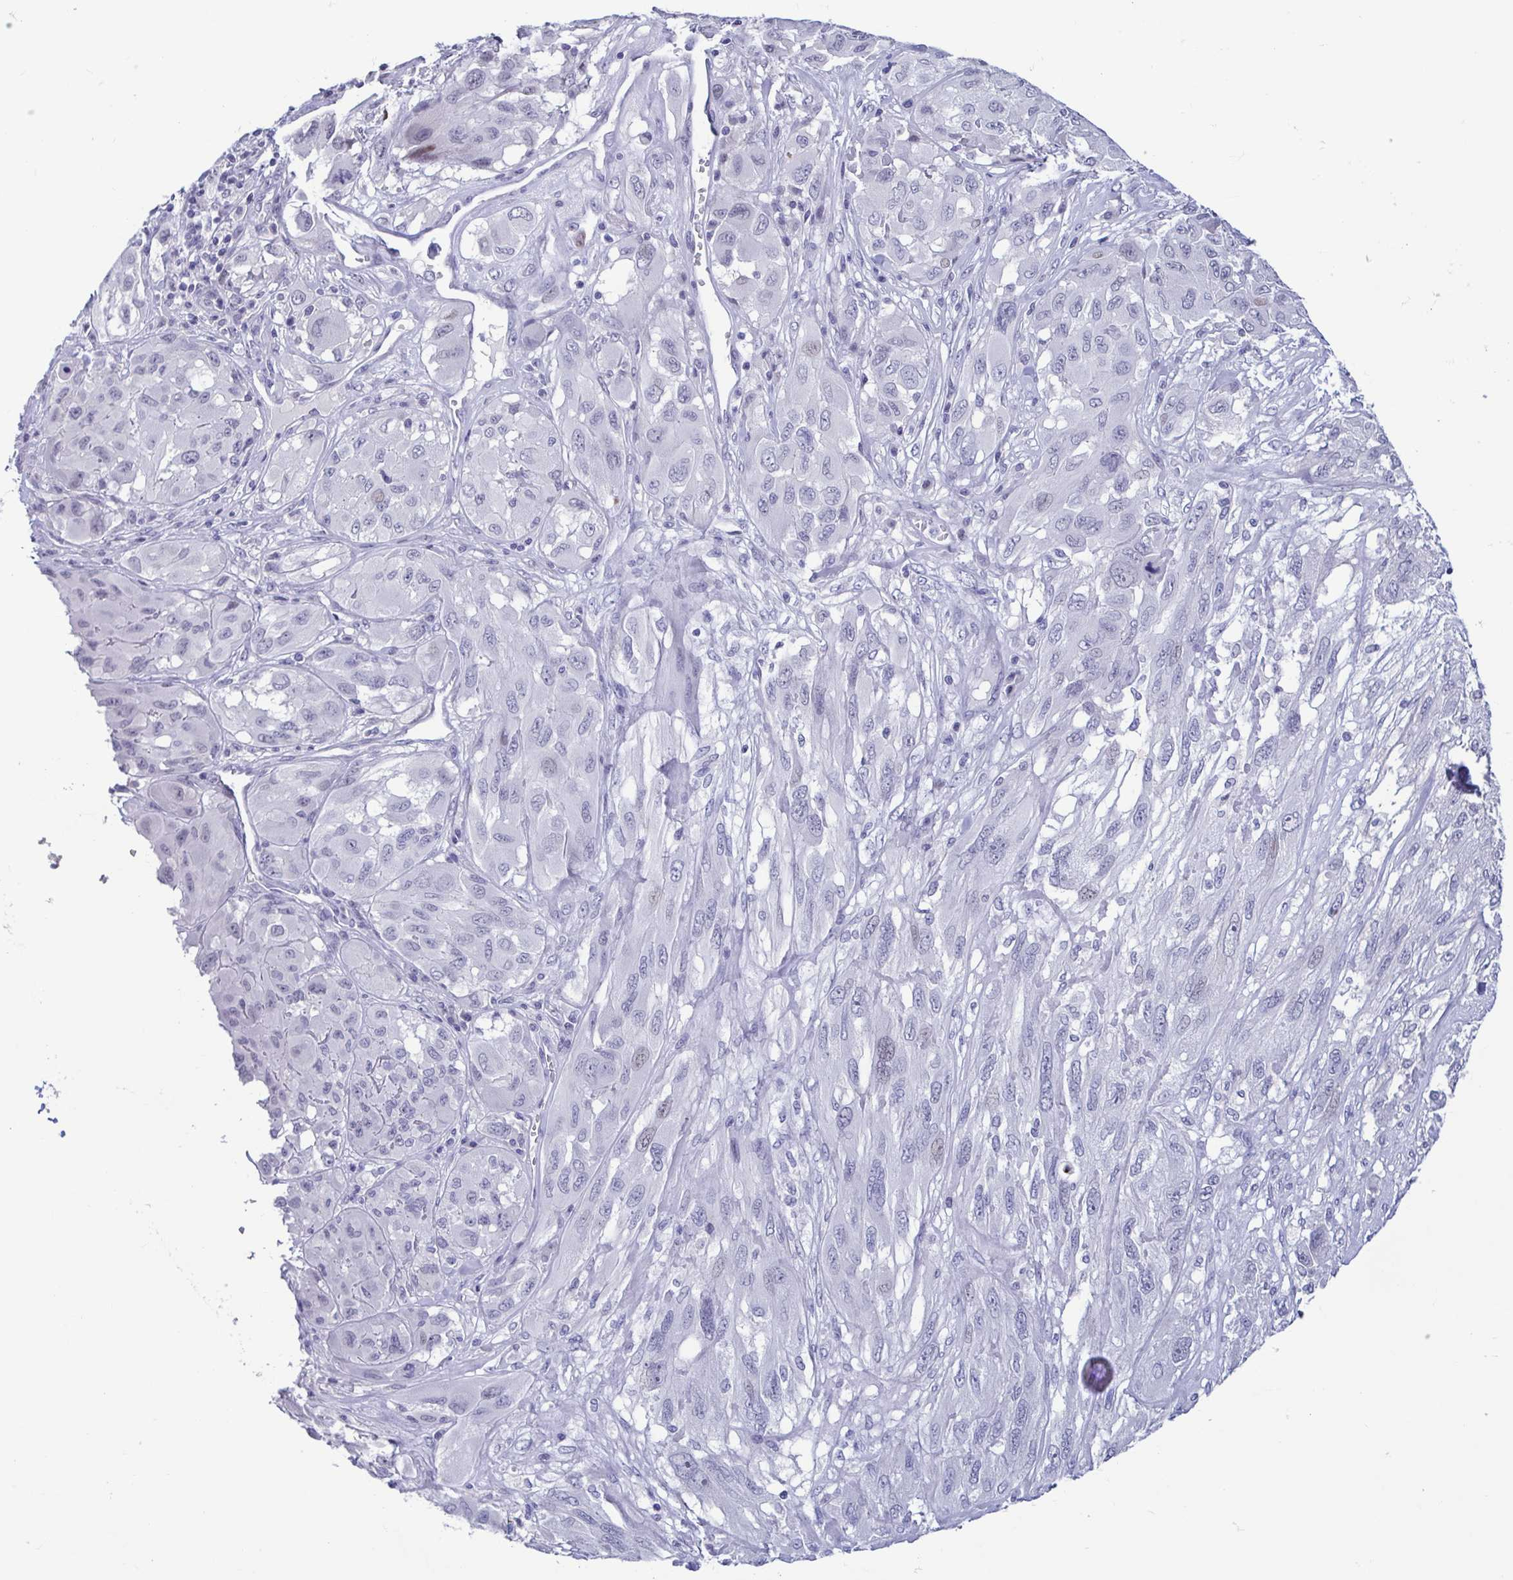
{"staining": {"intensity": "negative", "quantity": "none", "location": "none"}, "tissue": "melanoma", "cell_type": "Tumor cells", "image_type": "cancer", "snomed": [{"axis": "morphology", "description": "Malignant melanoma, NOS"}, {"axis": "topography", "description": "Skin"}], "caption": "Tumor cells are negative for protein expression in human melanoma.", "gene": "PERM1", "patient": {"sex": "female", "age": 91}}